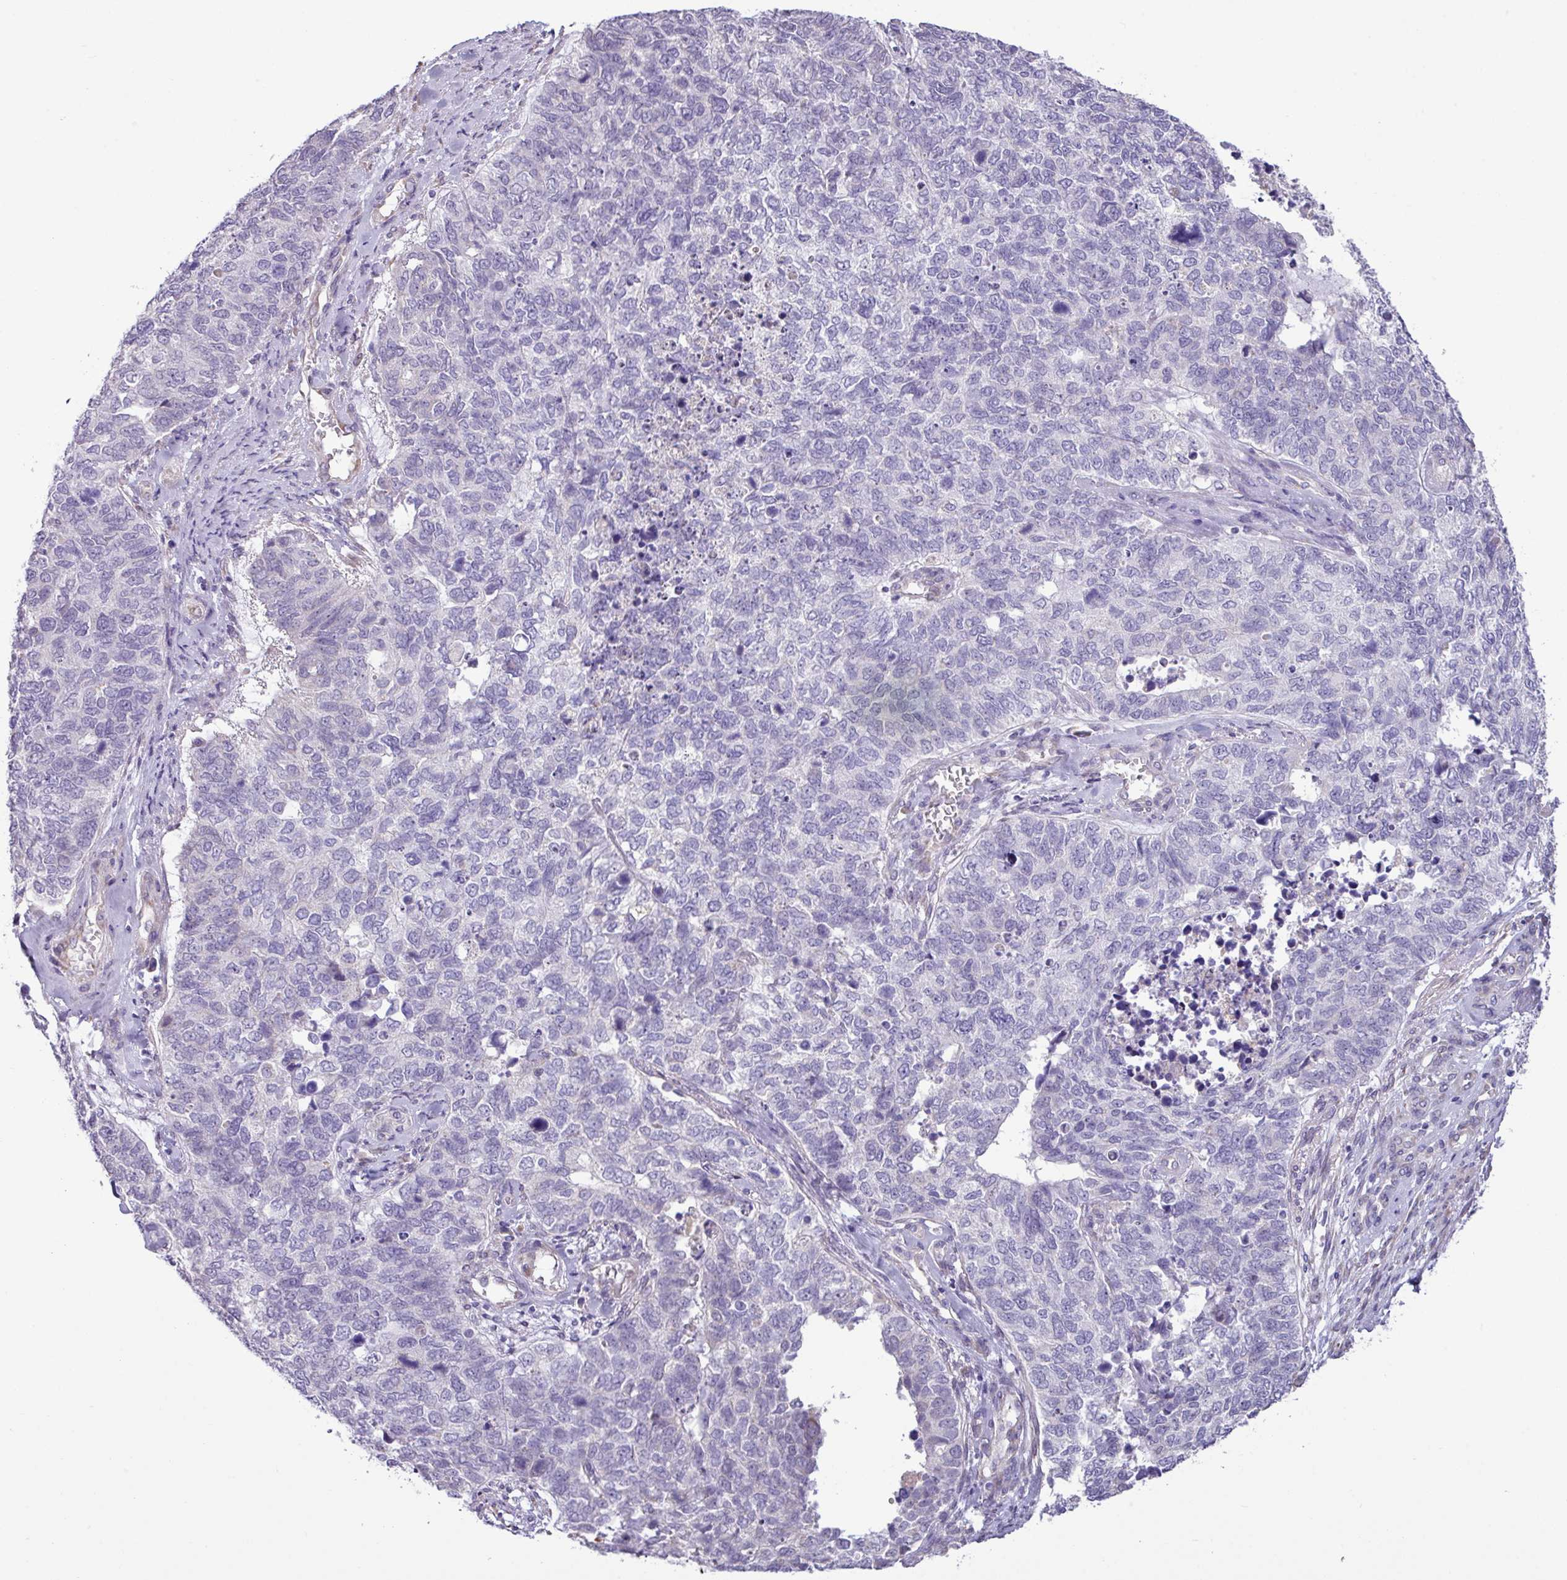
{"staining": {"intensity": "negative", "quantity": "none", "location": "none"}, "tissue": "cervical cancer", "cell_type": "Tumor cells", "image_type": "cancer", "snomed": [{"axis": "morphology", "description": "Squamous cell carcinoma, NOS"}, {"axis": "topography", "description": "Cervix"}], "caption": "Immunohistochemistry of cervical cancer displays no expression in tumor cells.", "gene": "IRGC", "patient": {"sex": "female", "age": 63}}